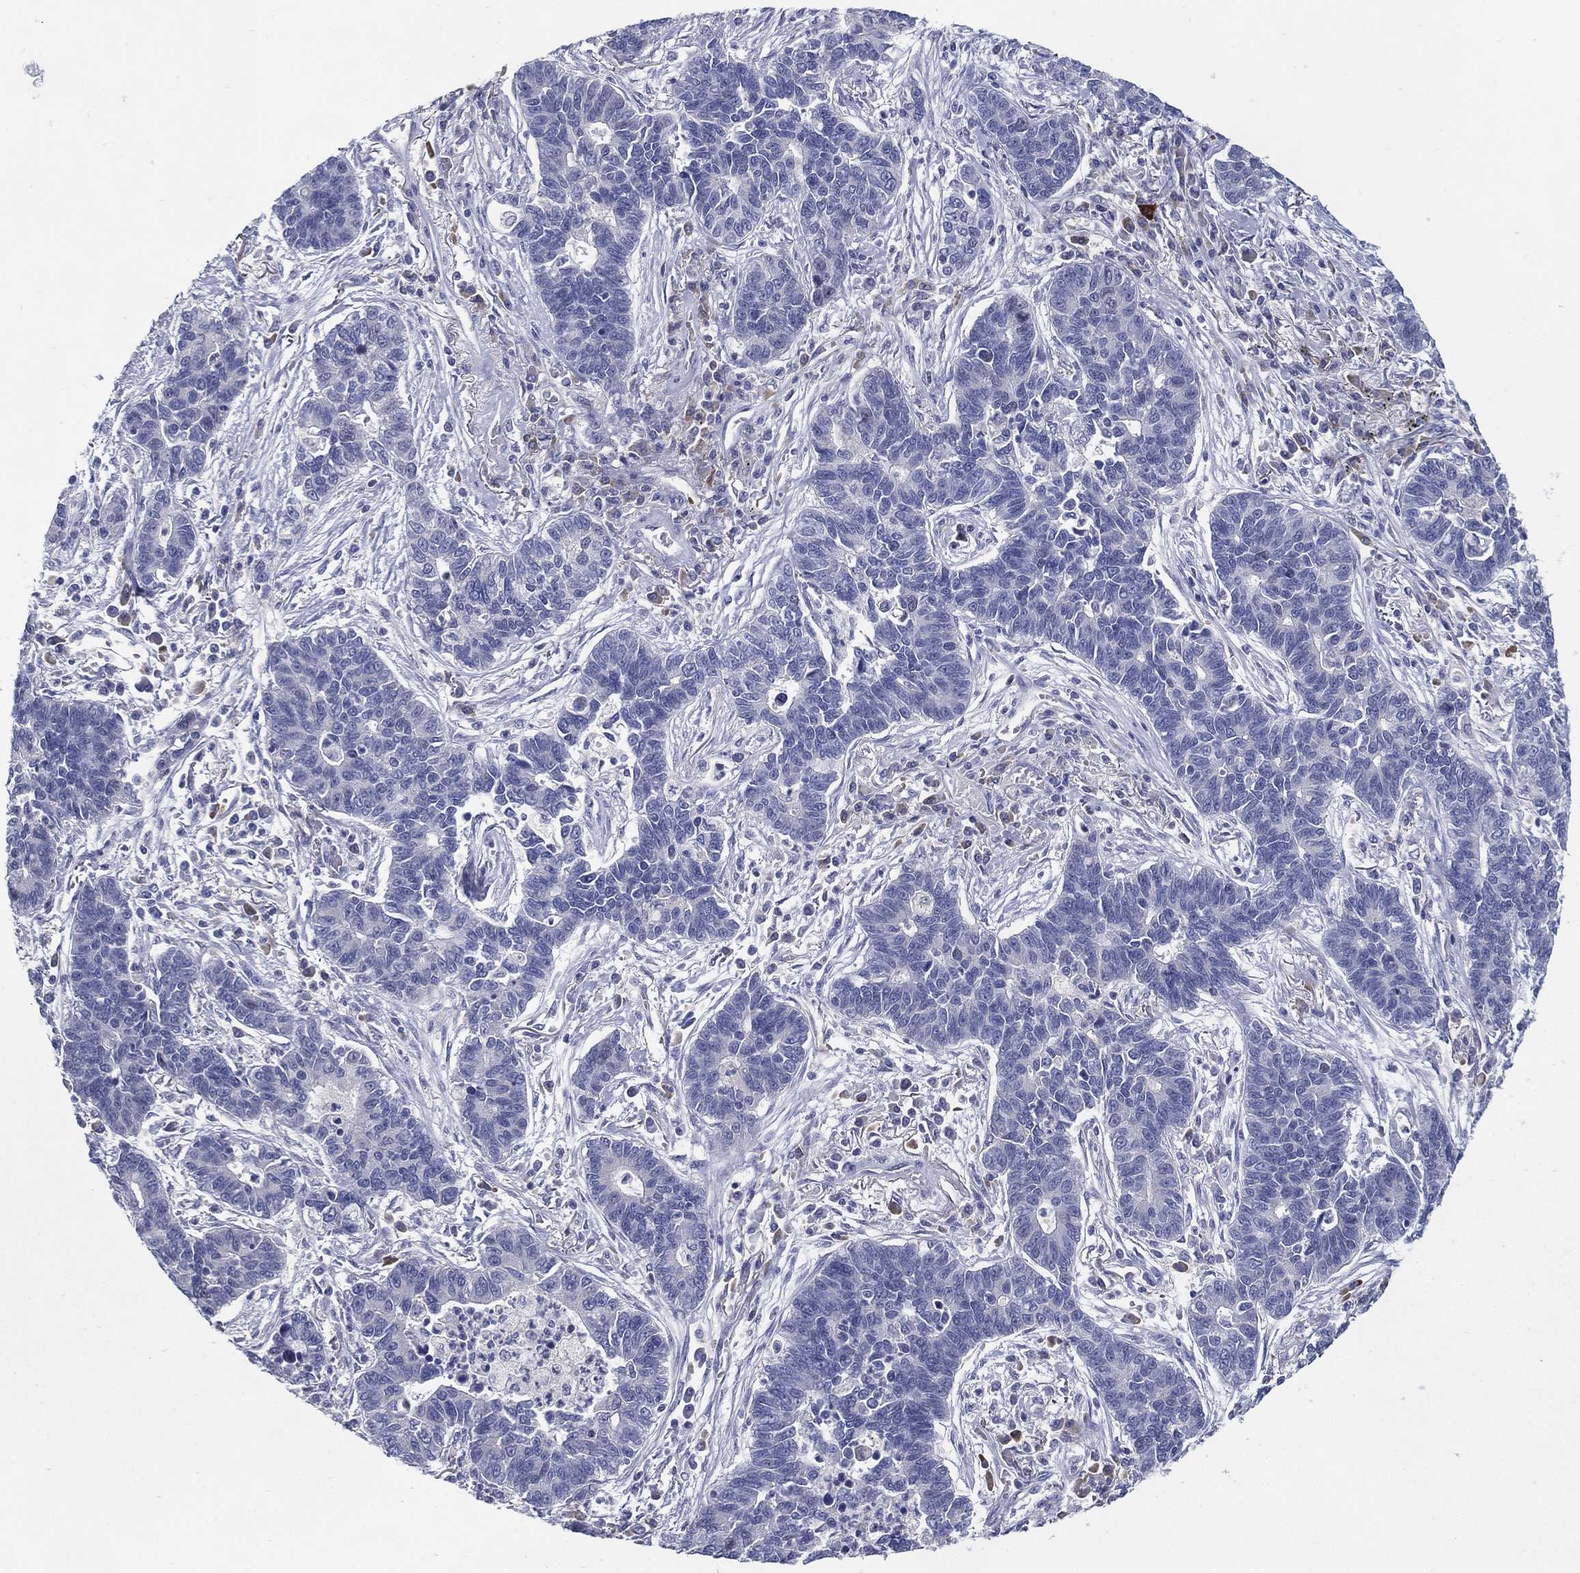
{"staining": {"intensity": "negative", "quantity": "none", "location": "none"}, "tissue": "lung cancer", "cell_type": "Tumor cells", "image_type": "cancer", "snomed": [{"axis": "morphology", "description": "Adenocarcinoma, NOS"}, {"axis": "topography", "description": "Lung"}], "caption": "Tumor cells show no significant expression in lung cancer.", "gene": "KIF2C", "patient": {"sex": "female", "age": 57}}